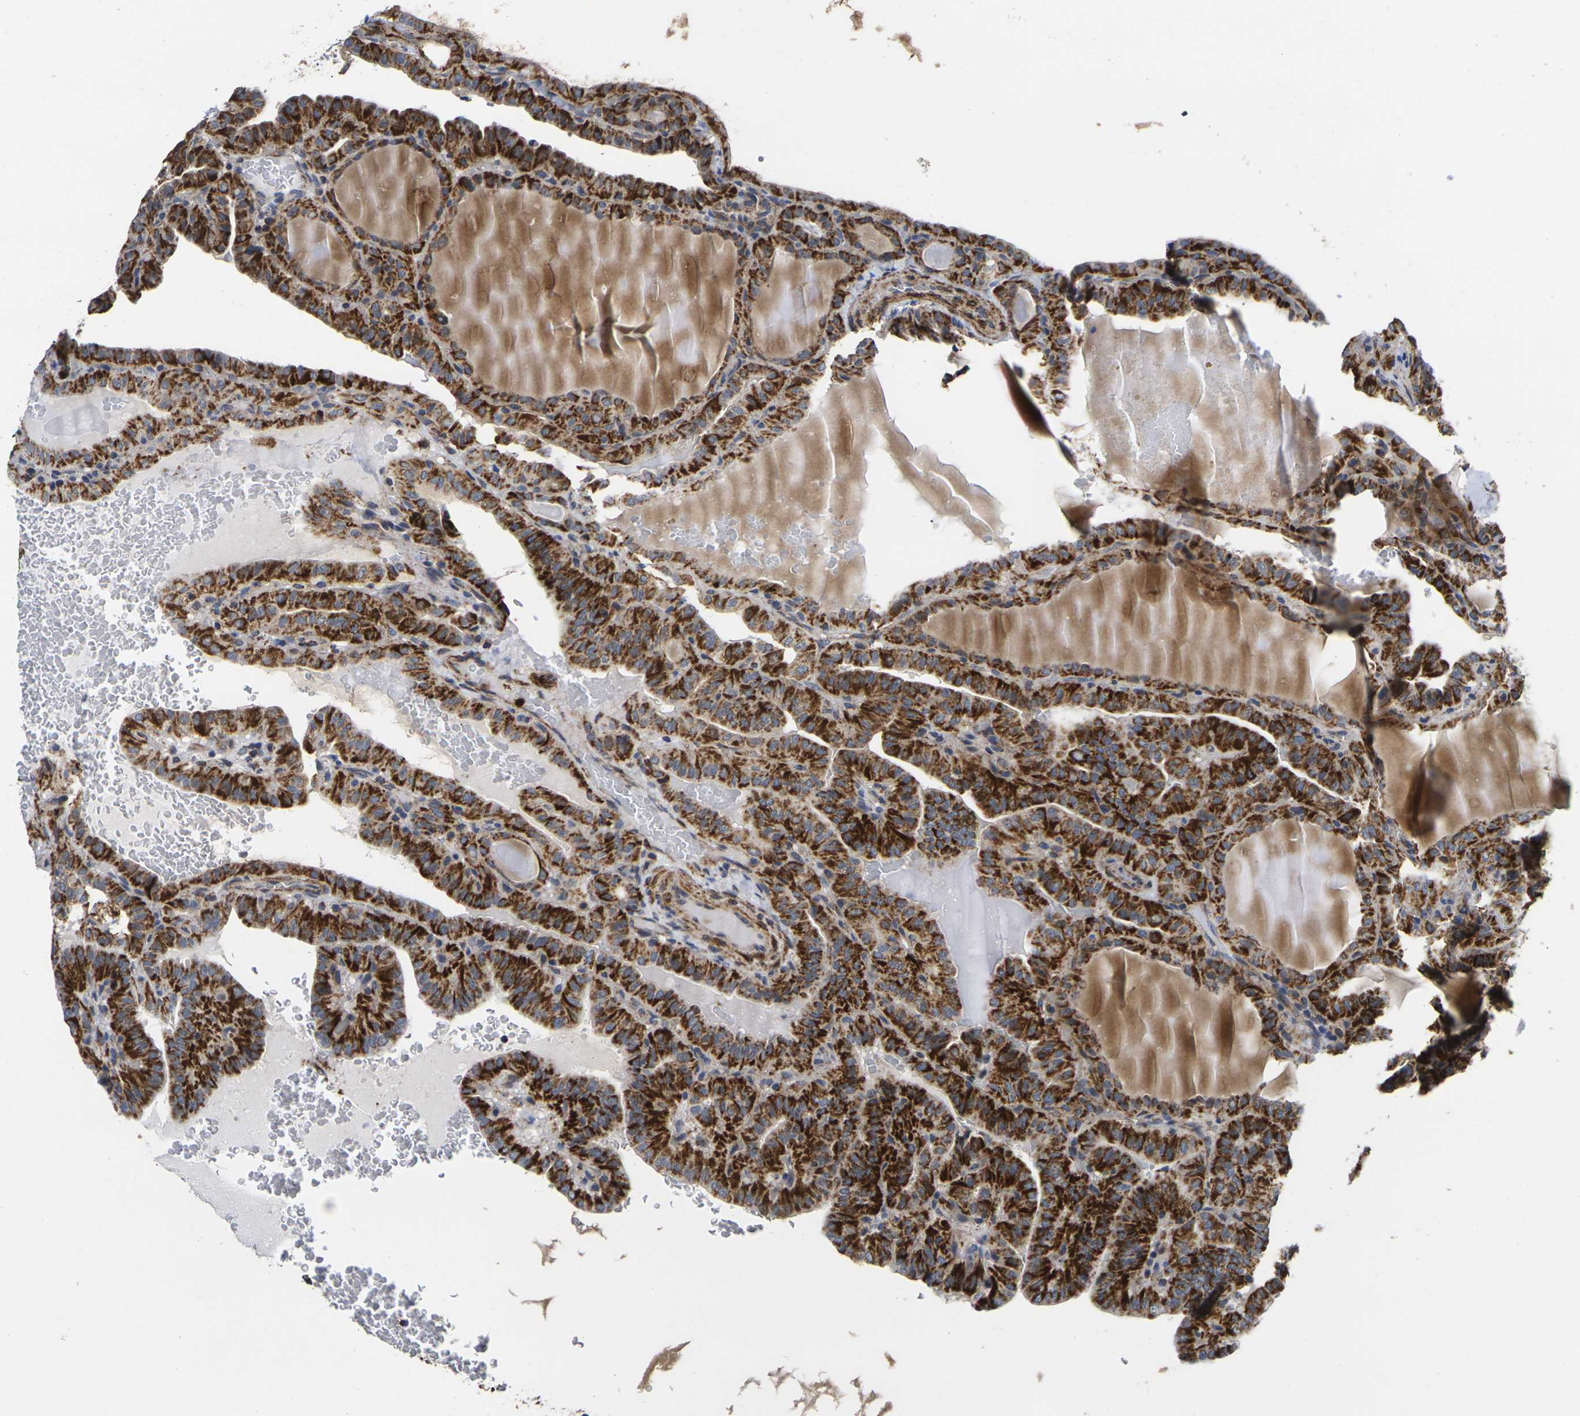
{"staining": {"intensity": "strong", "quantity": ">75%", "location": "cytoplasmic/membranous"}, "tissue": "thyroid cancer", "cell_type": "Tumor cells", "image_type": "cancer", "snomed": [{"axis": "morphology", "description": "Papillary adenocarcinoma, NOS"}, {"axis": "topography", "description": "Thyroid gland"}], "caption": "A brown stain highlights strong cytoplasmic/membranous expression of a protein in thyroid cancer (papillary adenocarcinoma) tumor cells.", "gene": "P2RY11", "patient": {"sex": "male", "age": 77}}